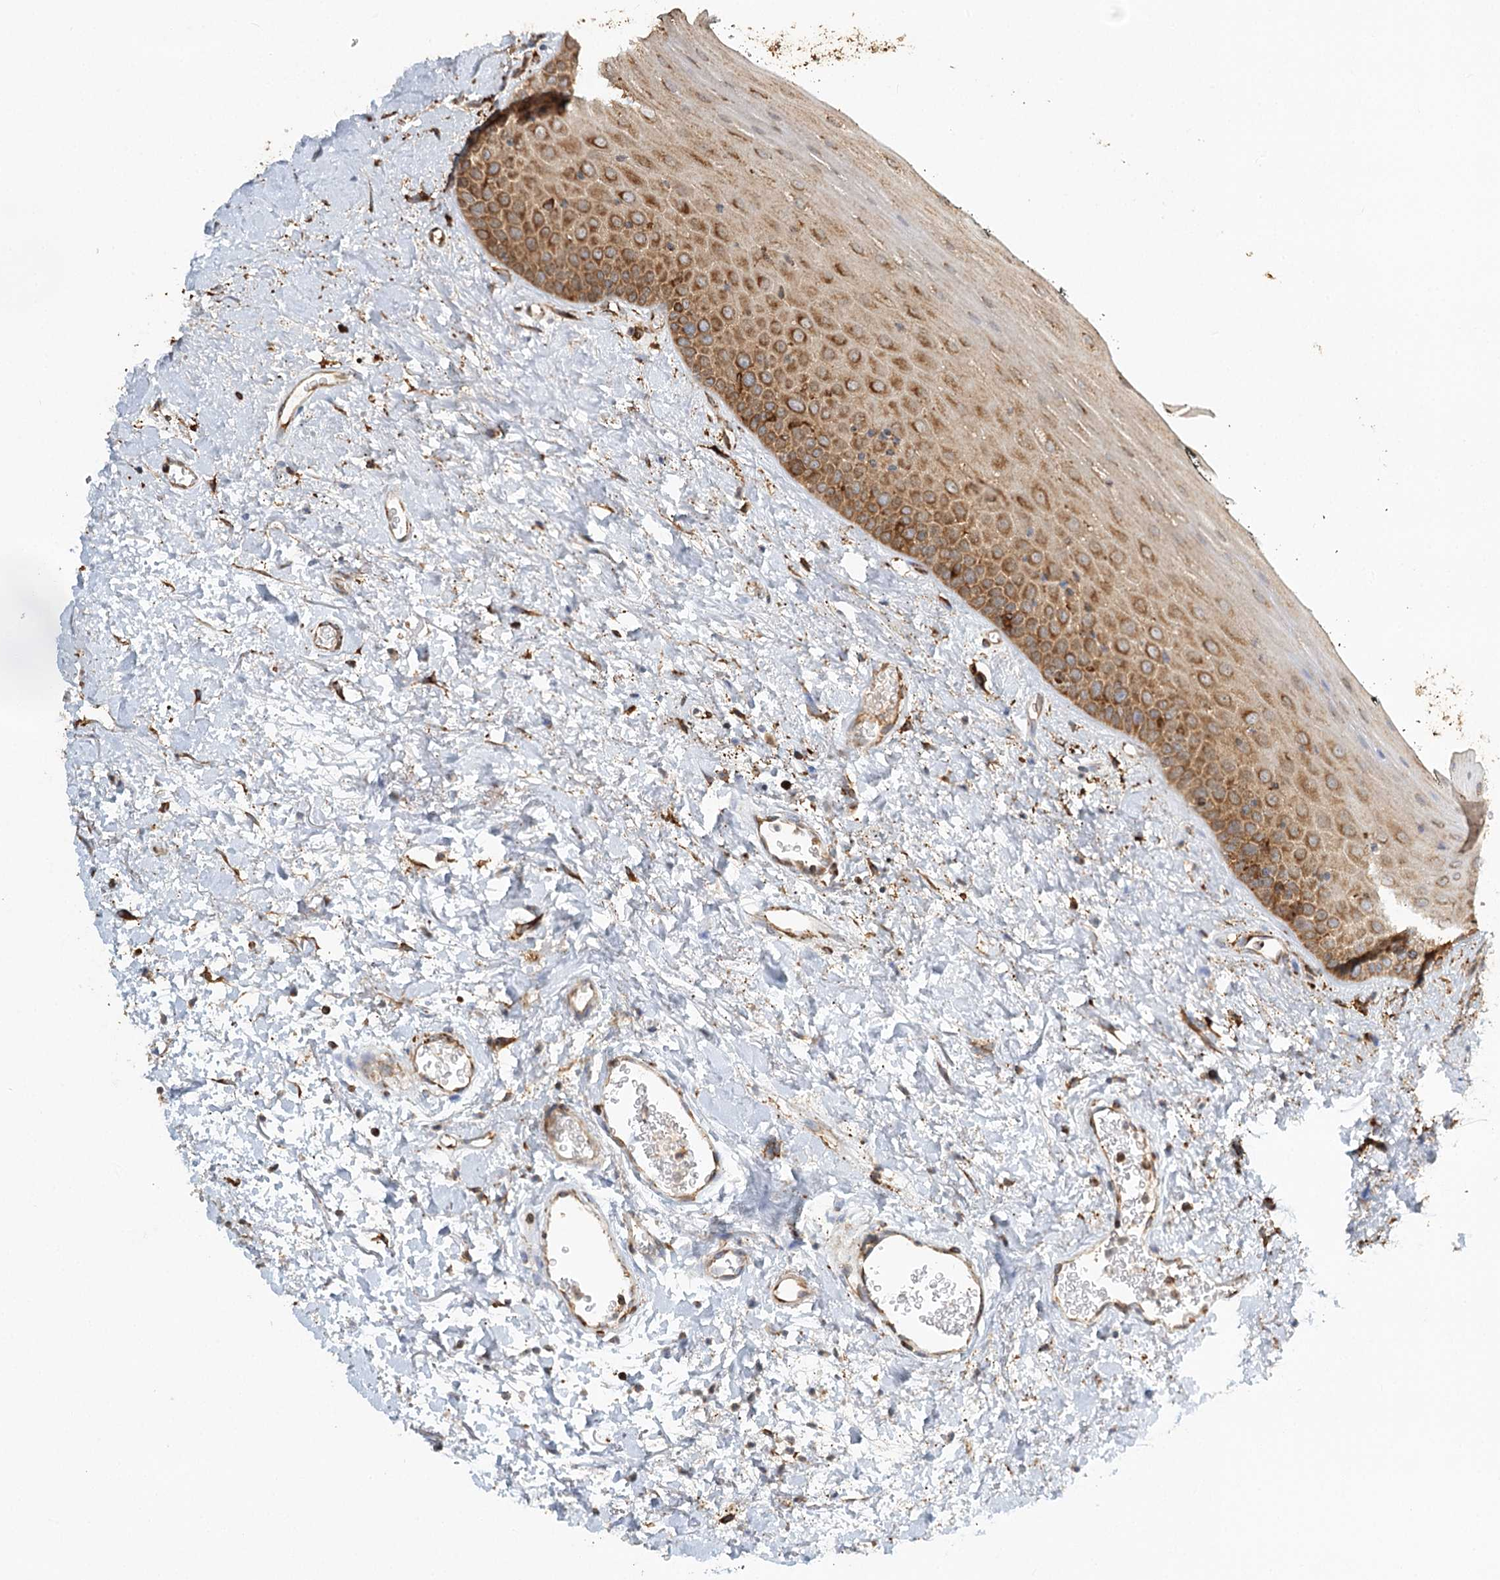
{"staining": {"intensity": "moderate", "quantity": ">75%", "location": "cytoplasmic/membranous"}, "tissue": "oral mucosa", "cell_type": "Squamous epithelial cells", "image_type": "normal", "snomed": [{"axis": "morphology", "description": "Normal tissue, NOS"}, {"axis": "topography", "description": "Oral tissue"}], "caption": "DAB immunohistochemical staining of normal human oral mucosa demonstrates moderate cytoplasmic/membranous protein staining in about >75% of squamous epithelial cells.", "gene": "TAS1R1", "patient": {"sex": "male", "age": 74}}